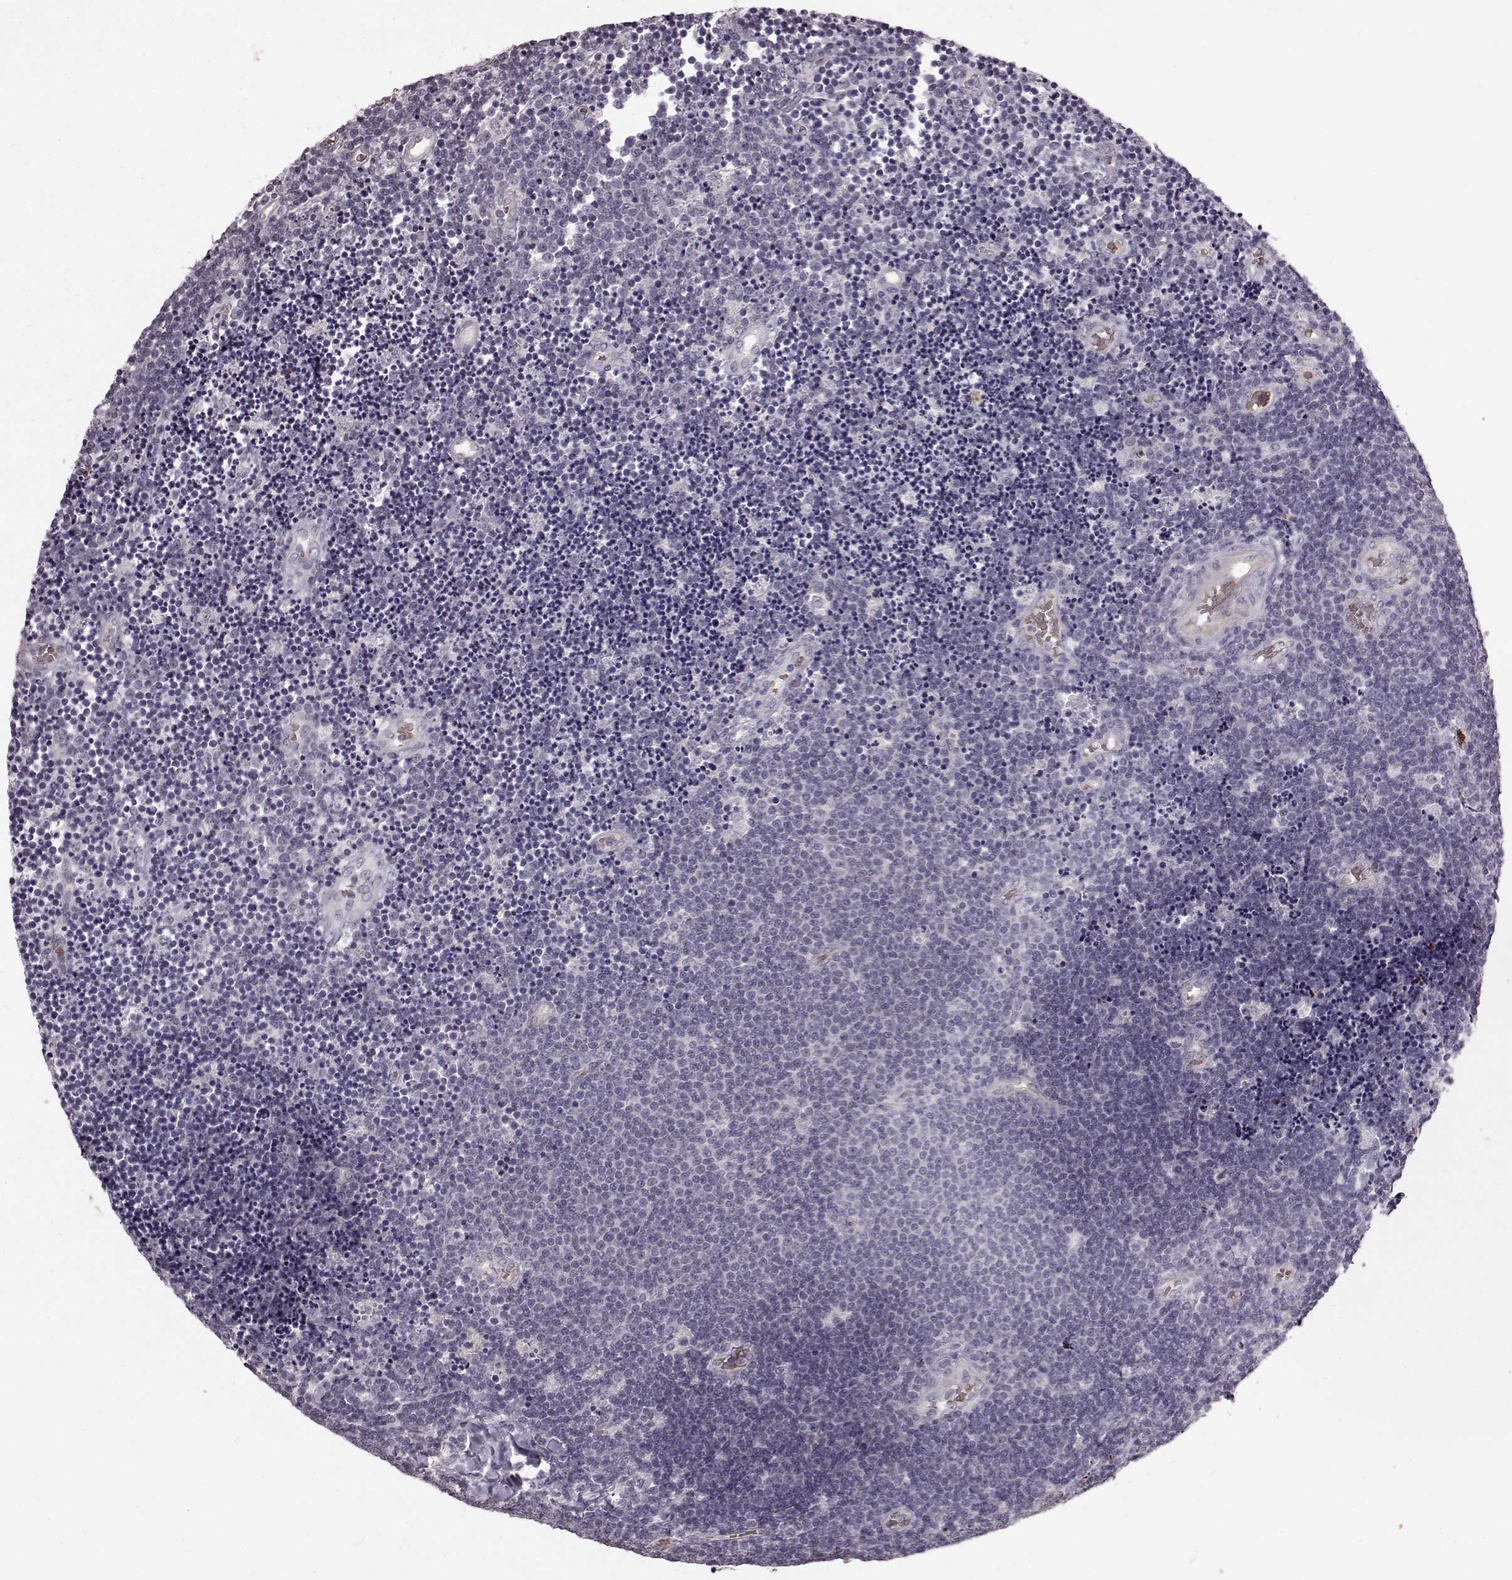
{"staining": {"intensity": "negative", "quantity": "none", "location": "none"}, "tissue": "lymphoma", "cell_type": "Tumor cells", "image_type": "cancer", "snomed": [{"axis": "morphology", "description": "Malignant lymphoma, non-Hodgkin's type, Low grade"}, {"axis": "topography", "description": "Brain"}], "caption": "Tumor cells are negative for brown protein staining in low-grade malignant lymphoma, non-Hodgkin's type. The staining is performed using DAB (3,3'-diaminobenzidine) brown chromogen with nuclei counter-stained in using hematoxylin.", "gene": "PROP1", "patient": {"sex": "female", "age": 66}}